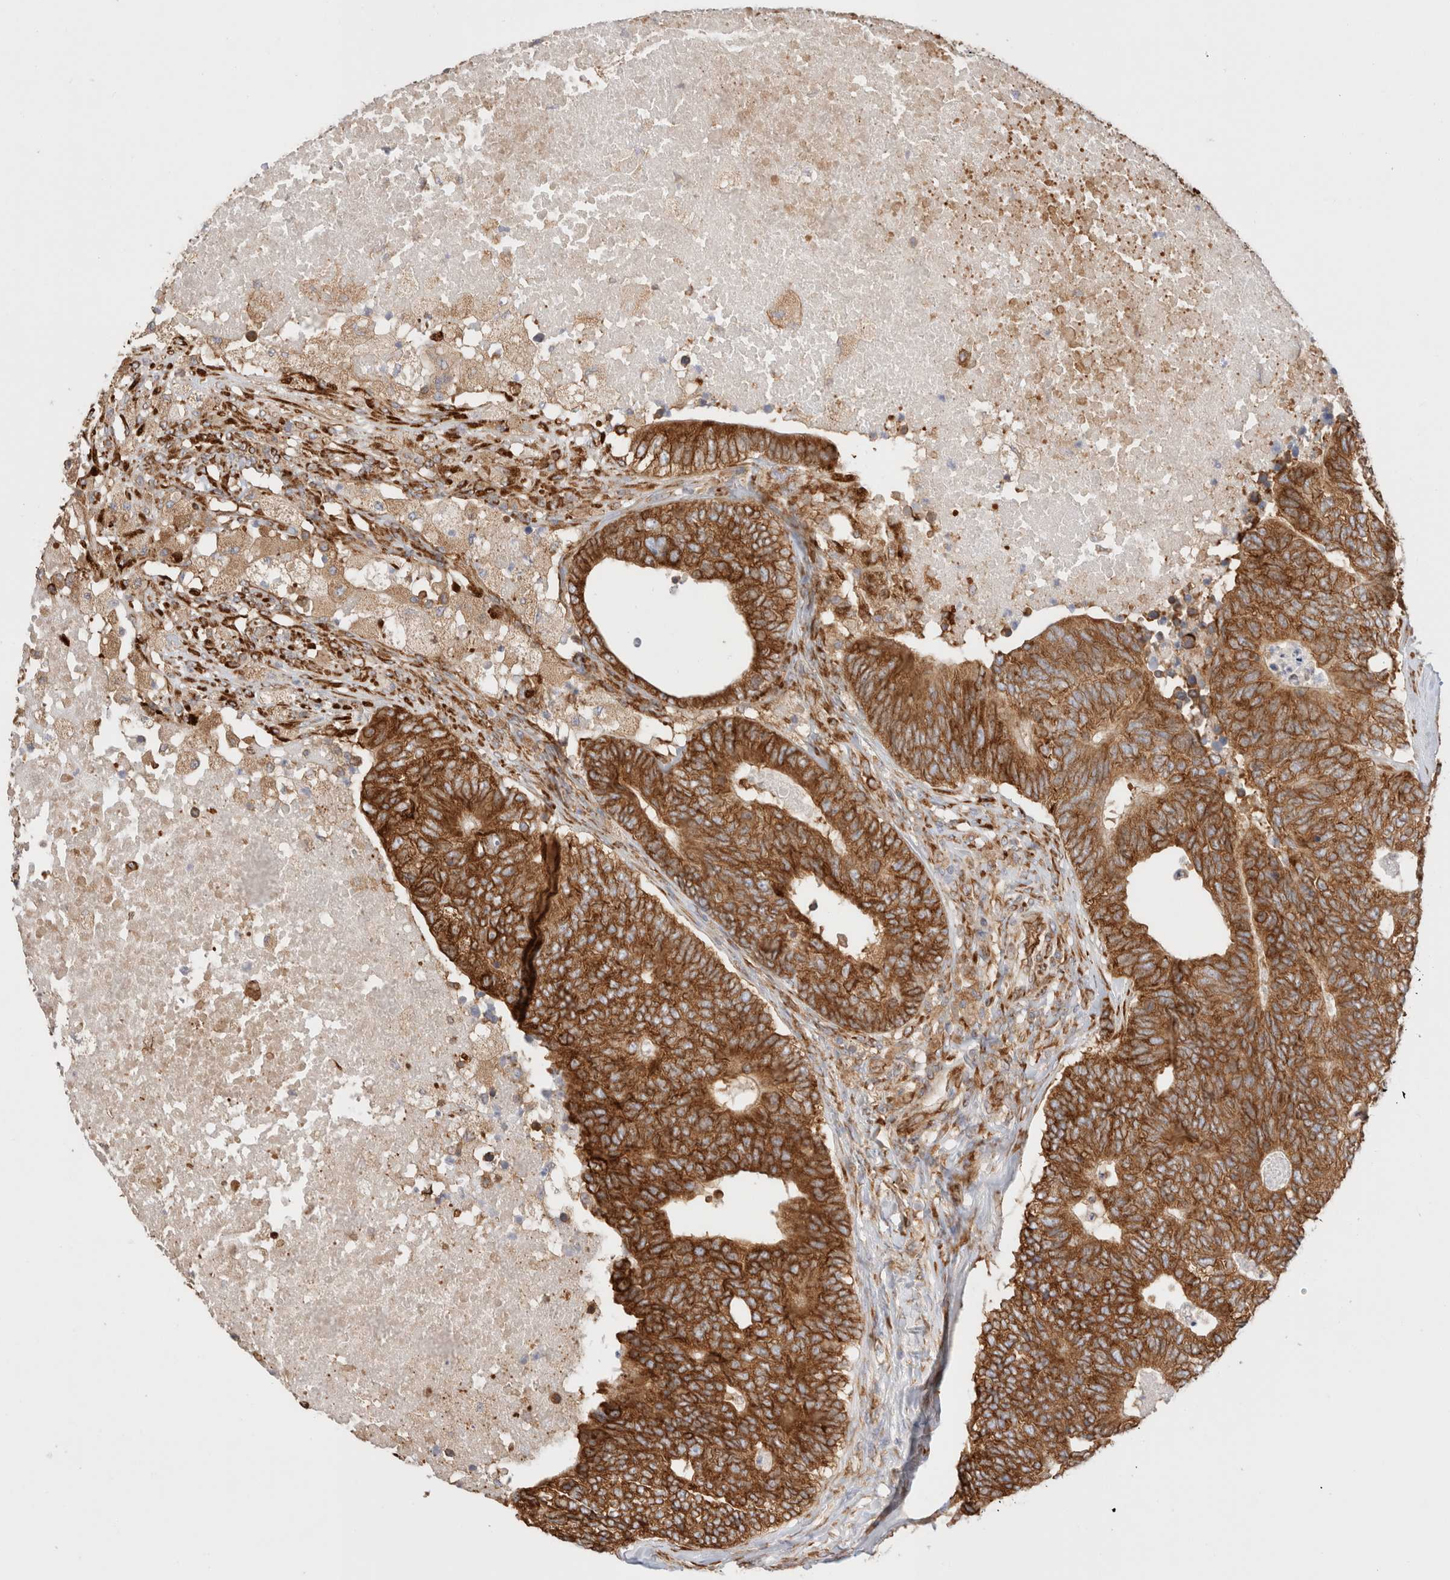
{"staining": {"intensity": "strong", "quantity": ">75%", "location": "cytoplasmic/membranous"}, "tissue": "colorectal cancer", "cell_type": "Tumor cells", "image_type": "cancer", "snomed": [{"axis": "morphology", "description": "Adenocarcinoma, NOS"}, {"axis": "topography", "description": "Colon"}], "caption": "Strong cytoplasmic/membranous positivity is seen in about >75% of tumor cells in colorectal adenocarcinoma.", "gene": "ZC2HC1A", "patient": {"sex": "female", "age": 67}}